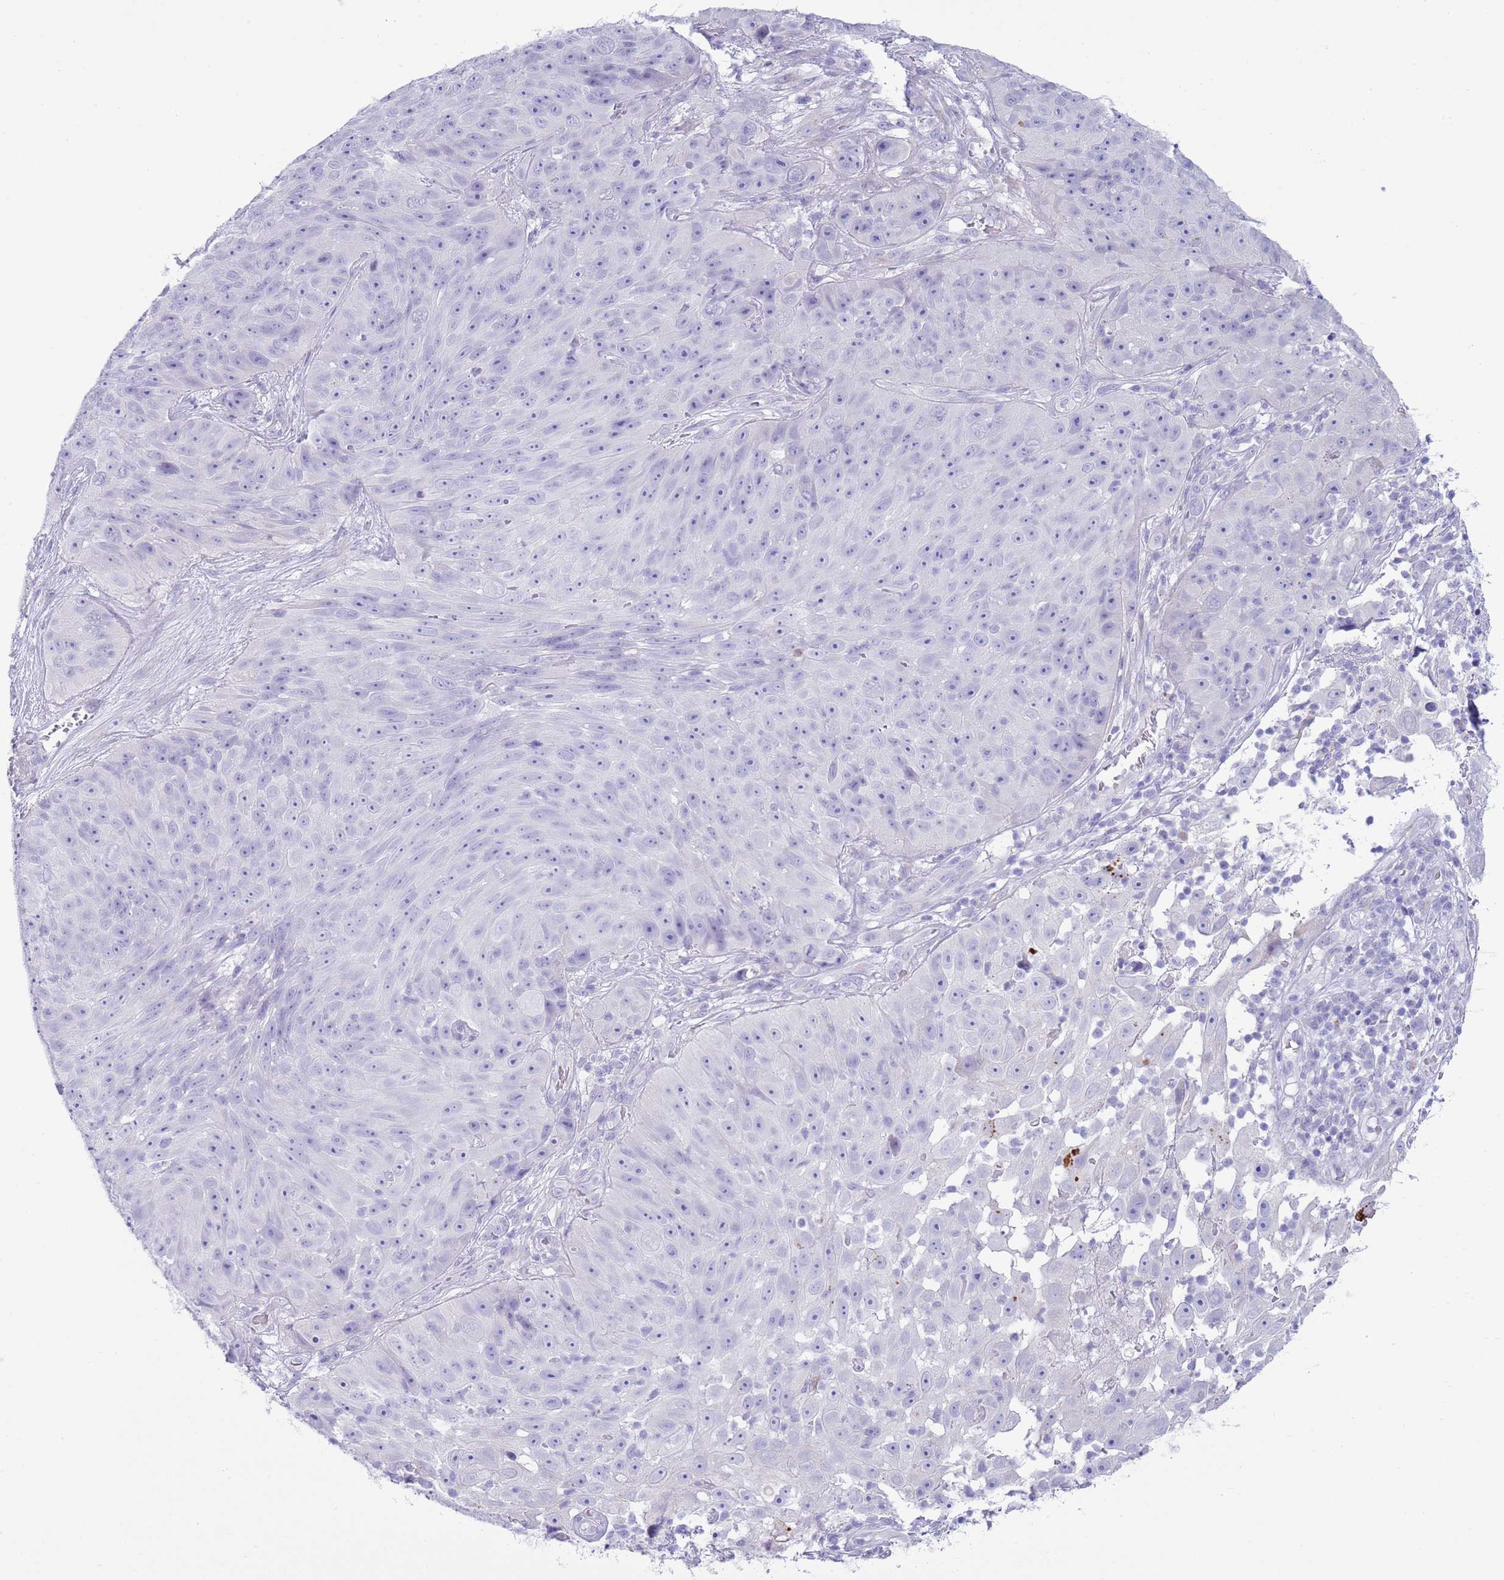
{"staining": {"intensity": "negative", "quantity": "none", "location": "none"}, "tissue": "skin cancer", "cell_type": "Tumor cells", "image_type": "cancer", "snomed": [{"axis": "morphology", "description": "Squamous cell carcinoma, NOS"}, {"axis": "topography", "description": "Skin"}], "caption": "A photomicrograph of skin cancer (squamous cell carcinoma) stained for a protein reveals no brown staining in tumor cells.", "gene": "ABHD17C", "patient": {"sex": "female", "age": 87}}